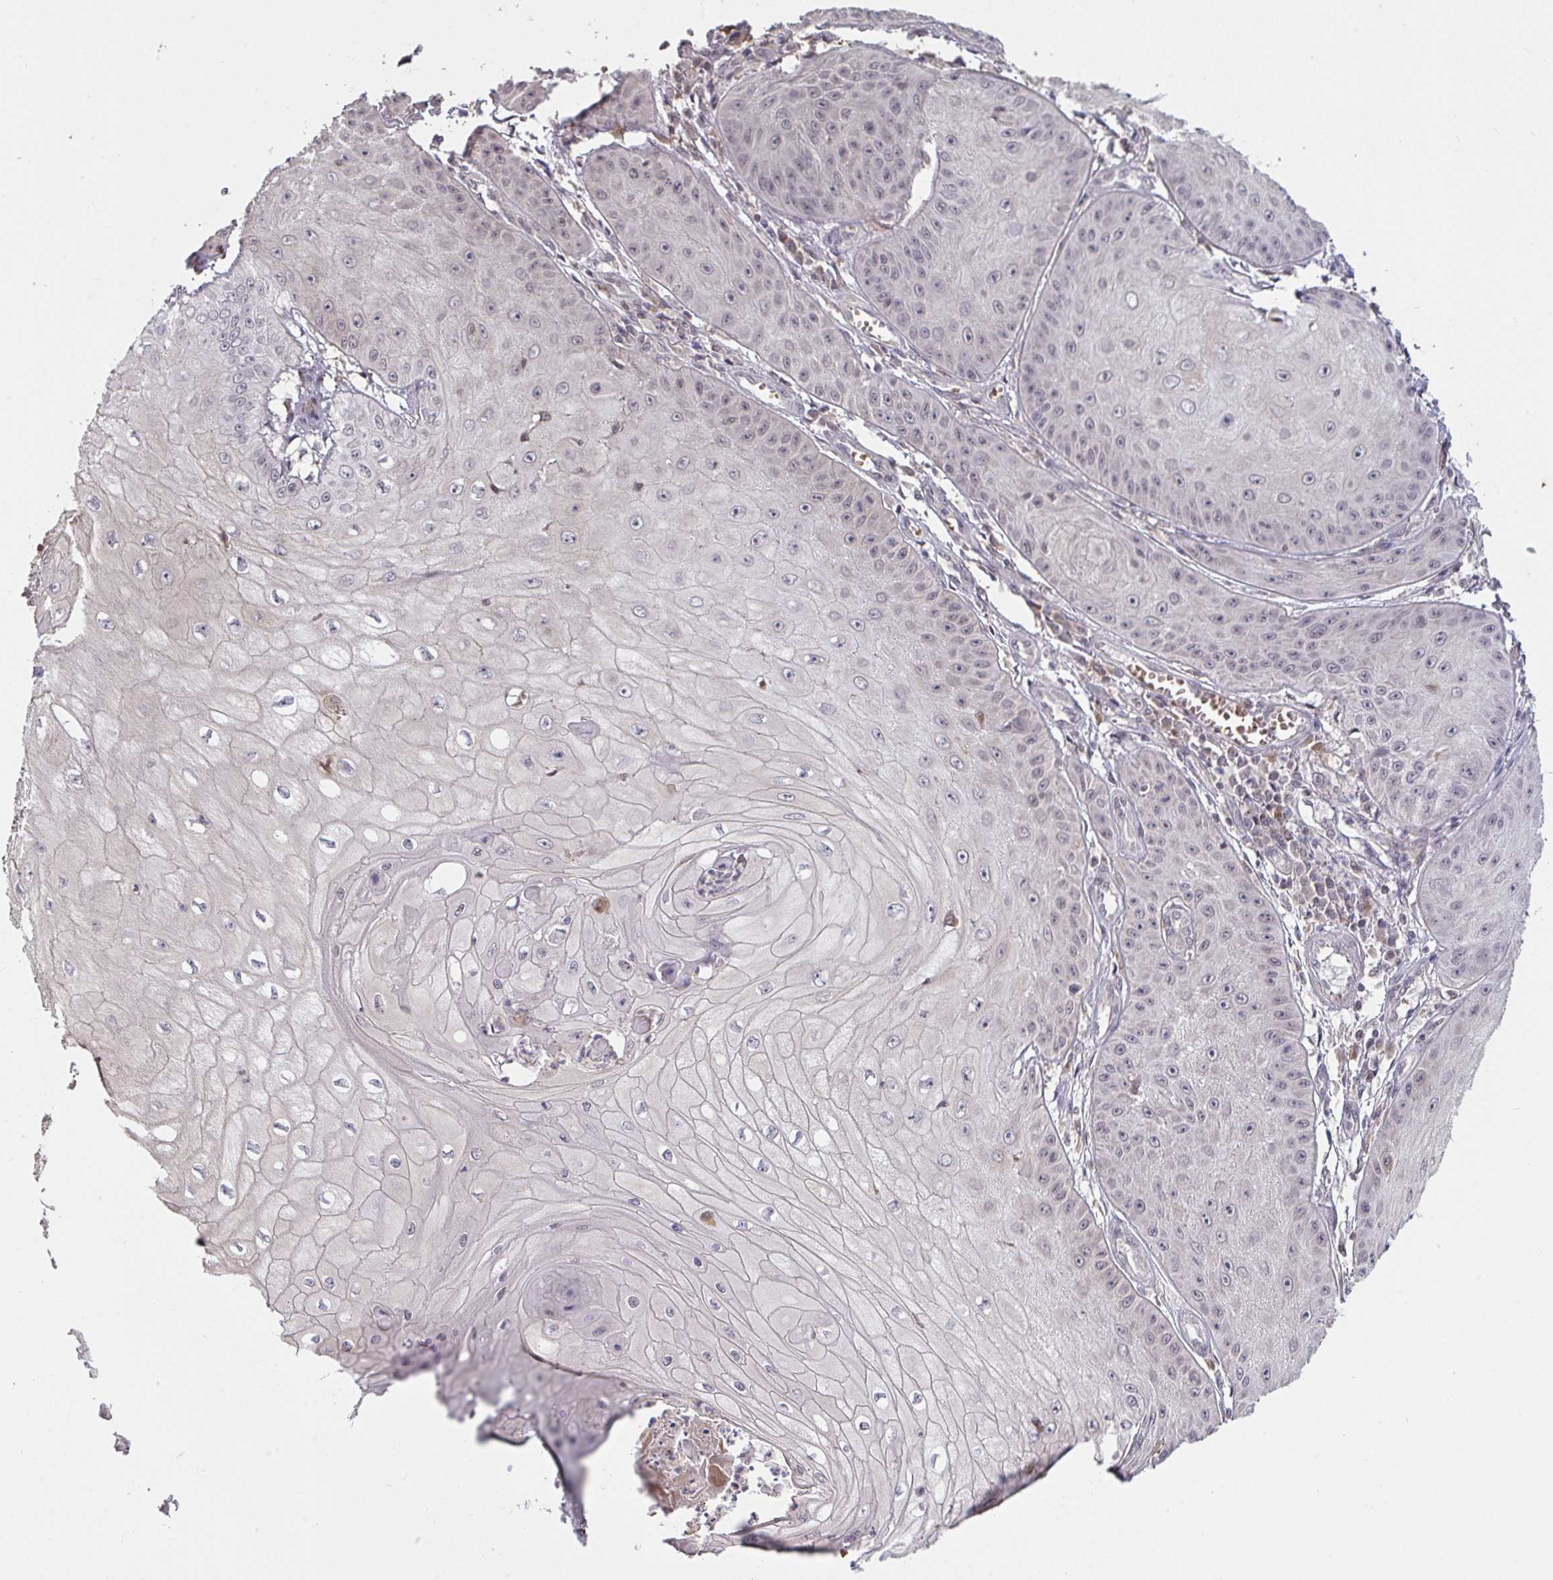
{"staining": {"intensity": "negative", "quantity": "none", "location": "none"}, "tissue": "skin cancer", "cell_type": "Tumor cells", "image_type": "cancer", "snomed": [{"axis": "morphology", "description": "Squamous cell carcinoma, NOS"}, {"axis": "topography", "description": "Skin"}], "caption": "Immunohistochemical staining of skin cancer reveals no significant expression in tumor cells.", "gene": "SAP30", "patient": {"sex": "male", "age": 70}}